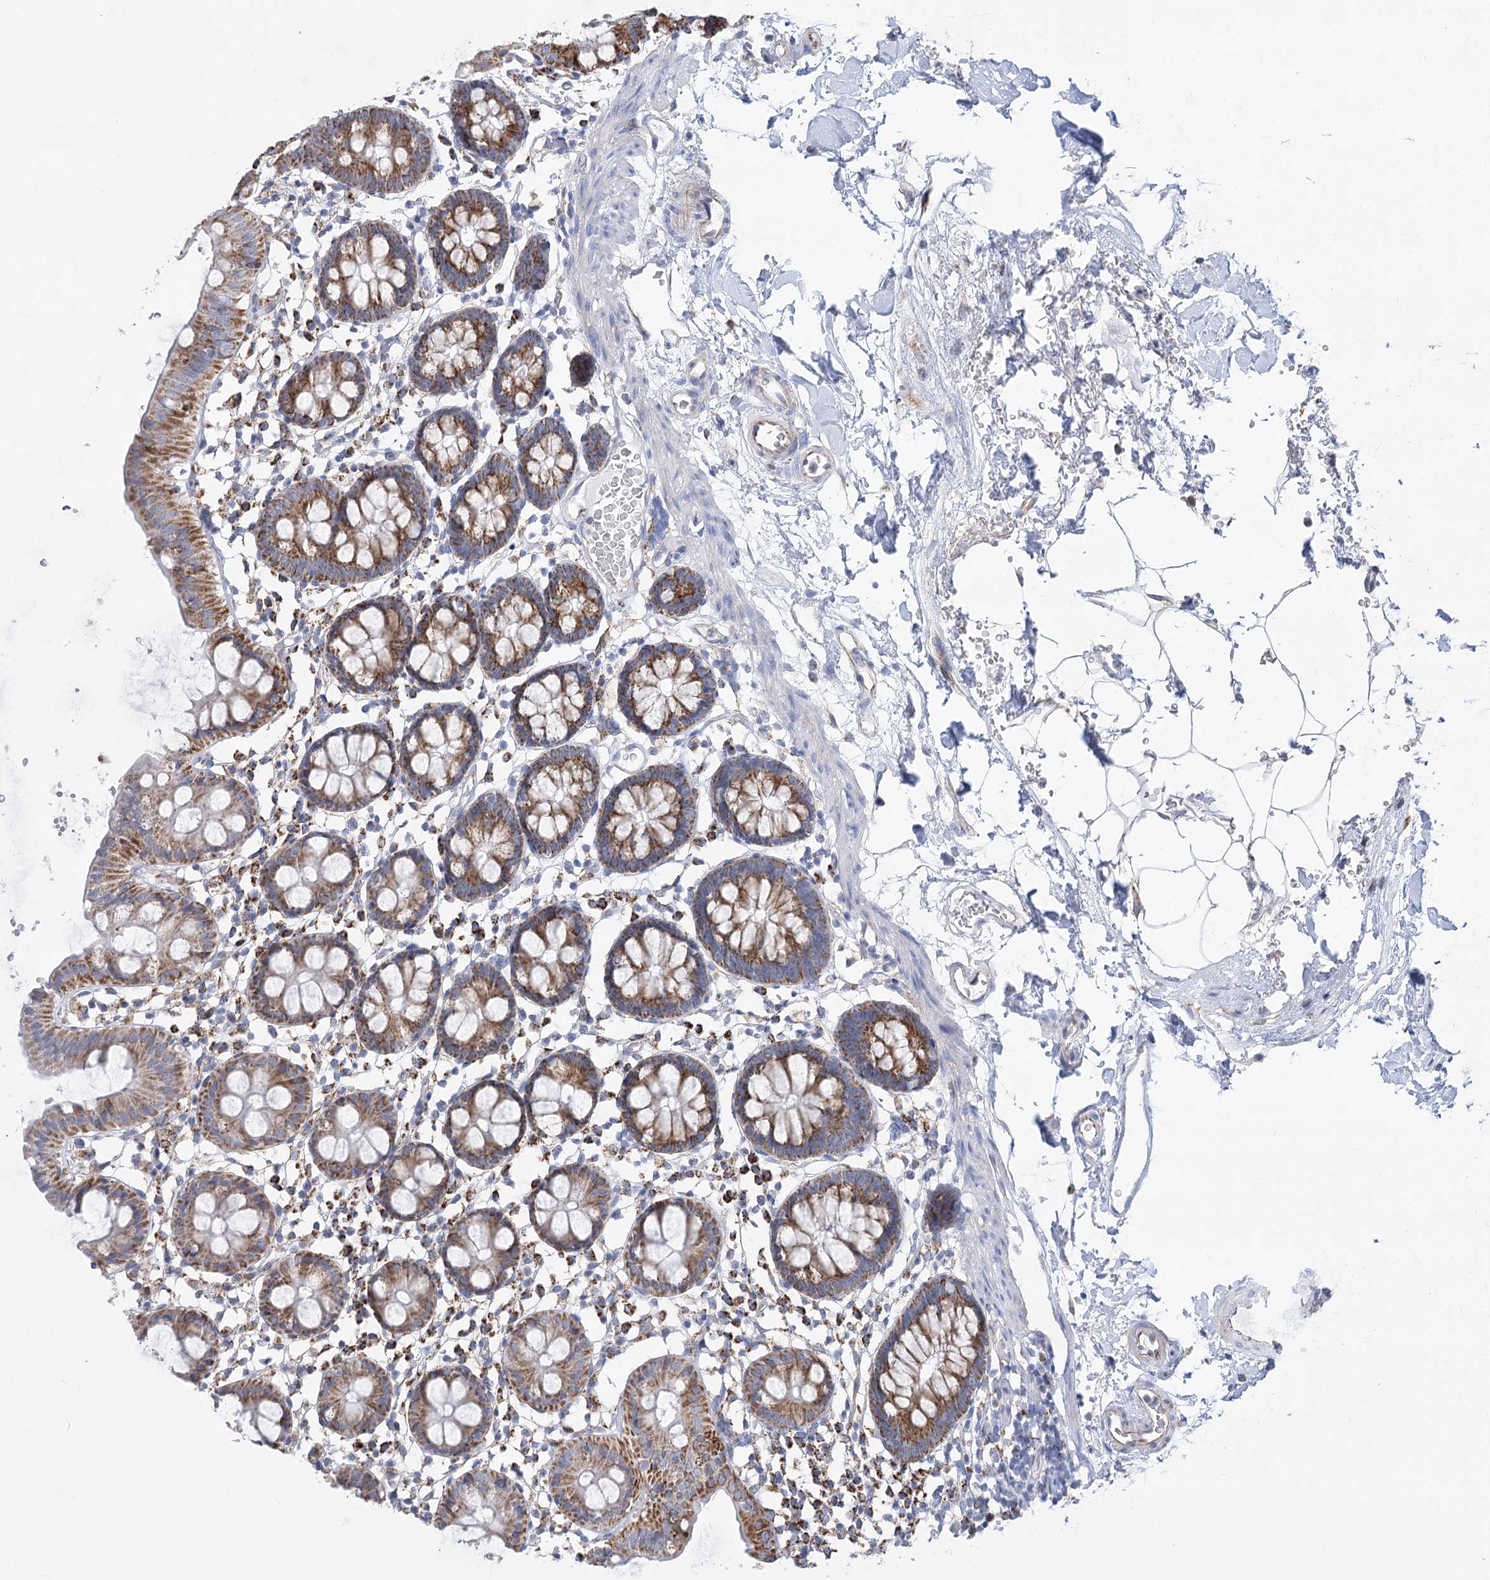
{"staining": {"intensity": "moderate", "quantity": "<25%", "location": "cytoplasmic/membranous"}, "tissue": "colon", "cell_type": "Endothelial cells", "image_type": "normal", "snomed": [{"axis": "morphology", "description": "Normal tissue, NOS"}, {"axis": "topography", "description": "Colon"}], "caption": "Endothelial cells exhibit low levels of moderate cytoplasmic/membranous staining in about <25% of cells in benign human colon. (DAB (3,3'-diaminobenzidine) = brown stain, brightfield microscopy at high magnification).", "gene": "DHTKD1", "patient": {"sex": "male", "age": 75}}